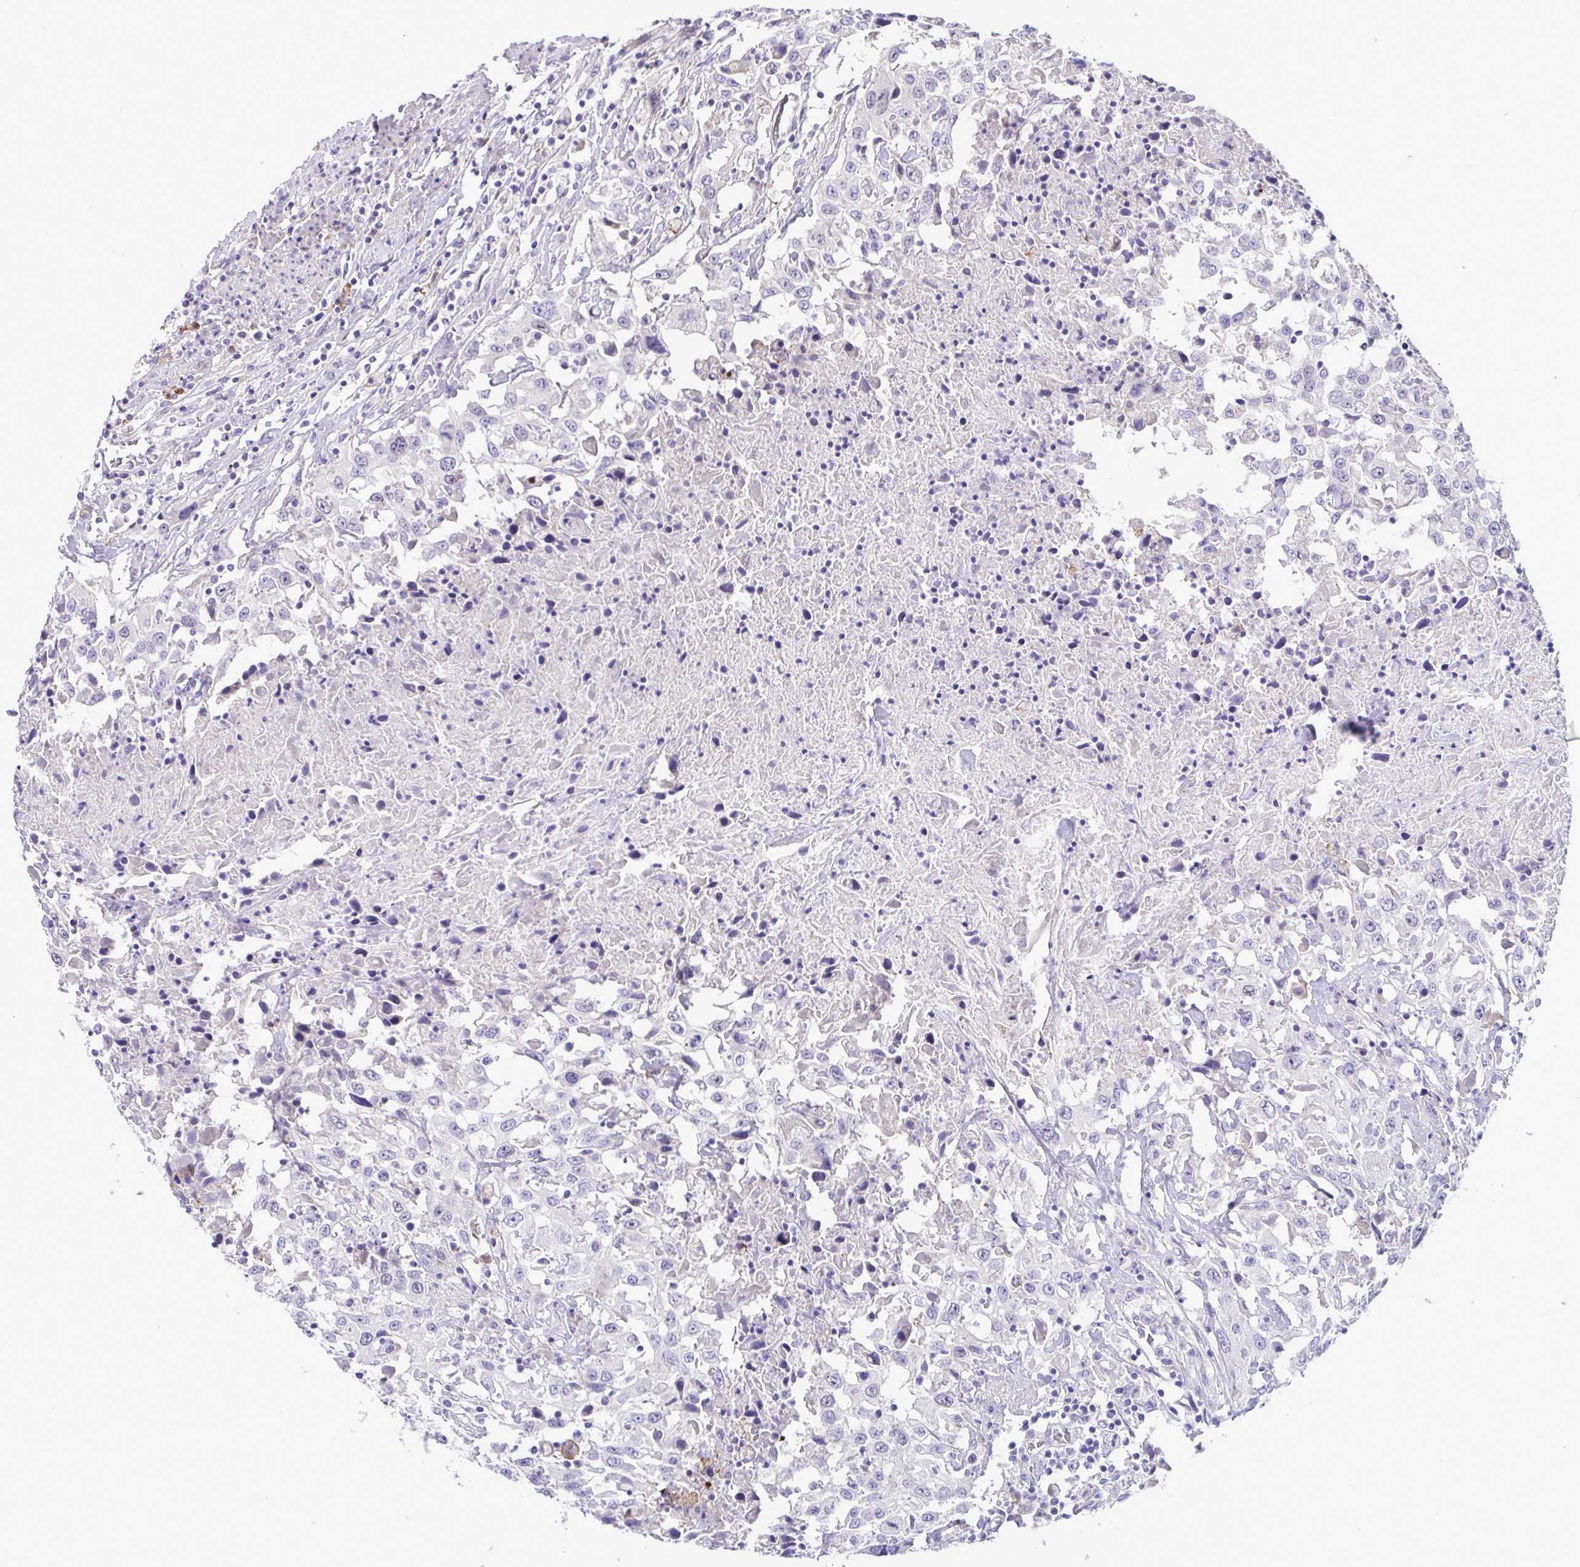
{"staining": {"intensity": "negative", "quantity": "none", "location": "none"}, "tissue": "urothelial cancer", "cell_type": "Tumor cells", "image_type": "cancer", "snomed": [{"axis": "morphology", "description": "Urothelial carcinoma, High grade"}, {"axis": "topography", "description": "Urinary bladder"}], "caption": "This is an immunohistochemistry photomicrograph of human urothelial cancer. There is no positivity in tumor cells.", "gene": "DTX3", "patient": {"sex": "male", "age": 61}}